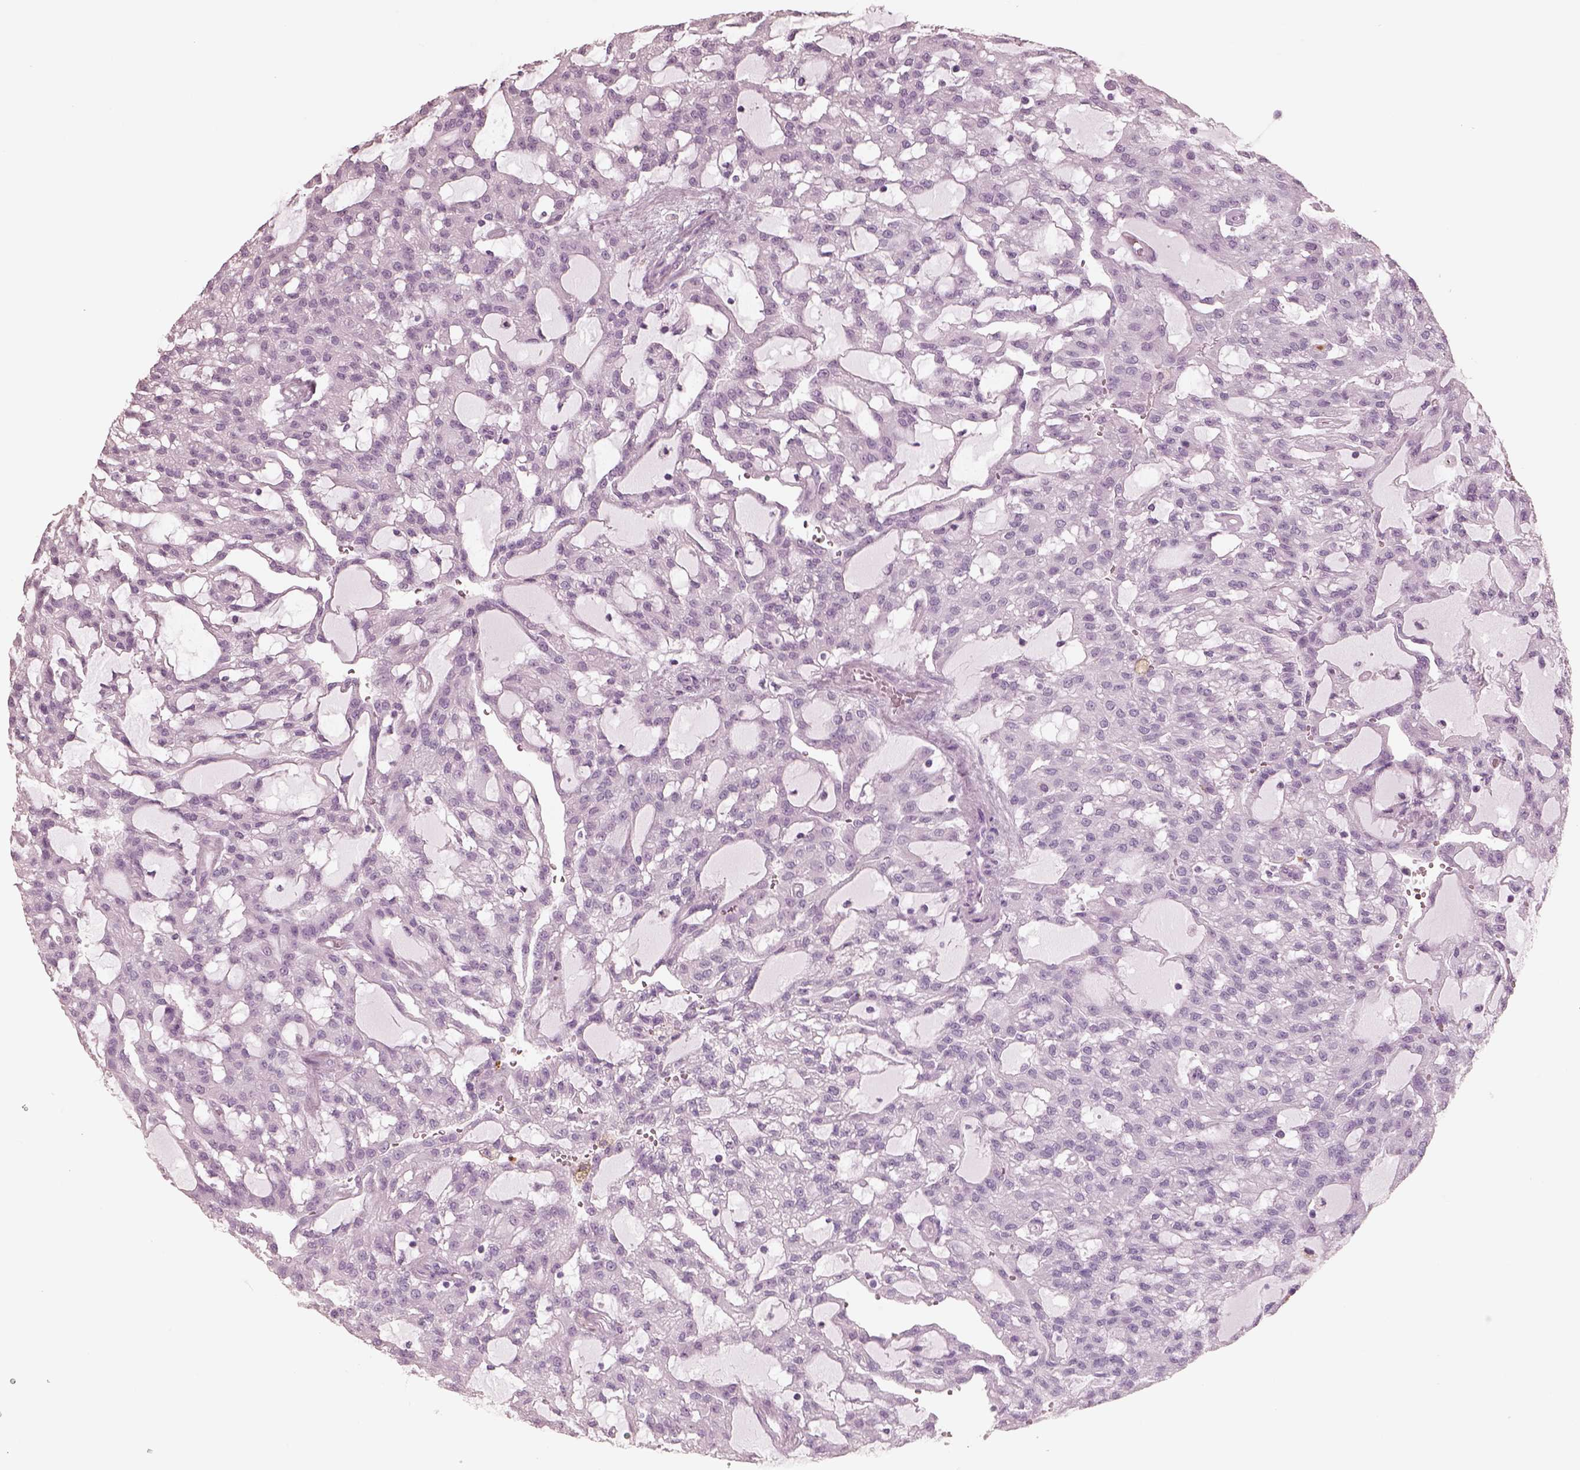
{"staining": {"intensity": "negative", "quantity": "none", "location": "none"}, "tissue": "renal cancer", "cell_type": "Tumor cells", "image_type": "cancer", "snomed": [{"axis": "morphology", "description": "Adenocarcinoma, NOS"}, {"axis": "topography", "description": "Kidney"}], "caption": "The immunohistochemistry histopathology image has no significant positivity in tumor cells of renal cancer tissue. Brightfield microscopy of IHC stained with DAB (3,3'-diaminobenzidine) (brown) and hematoxylin (blue), captured at high magnification.", "gene": "ELANE", "patient": {"sex": "male", "age": 63}}